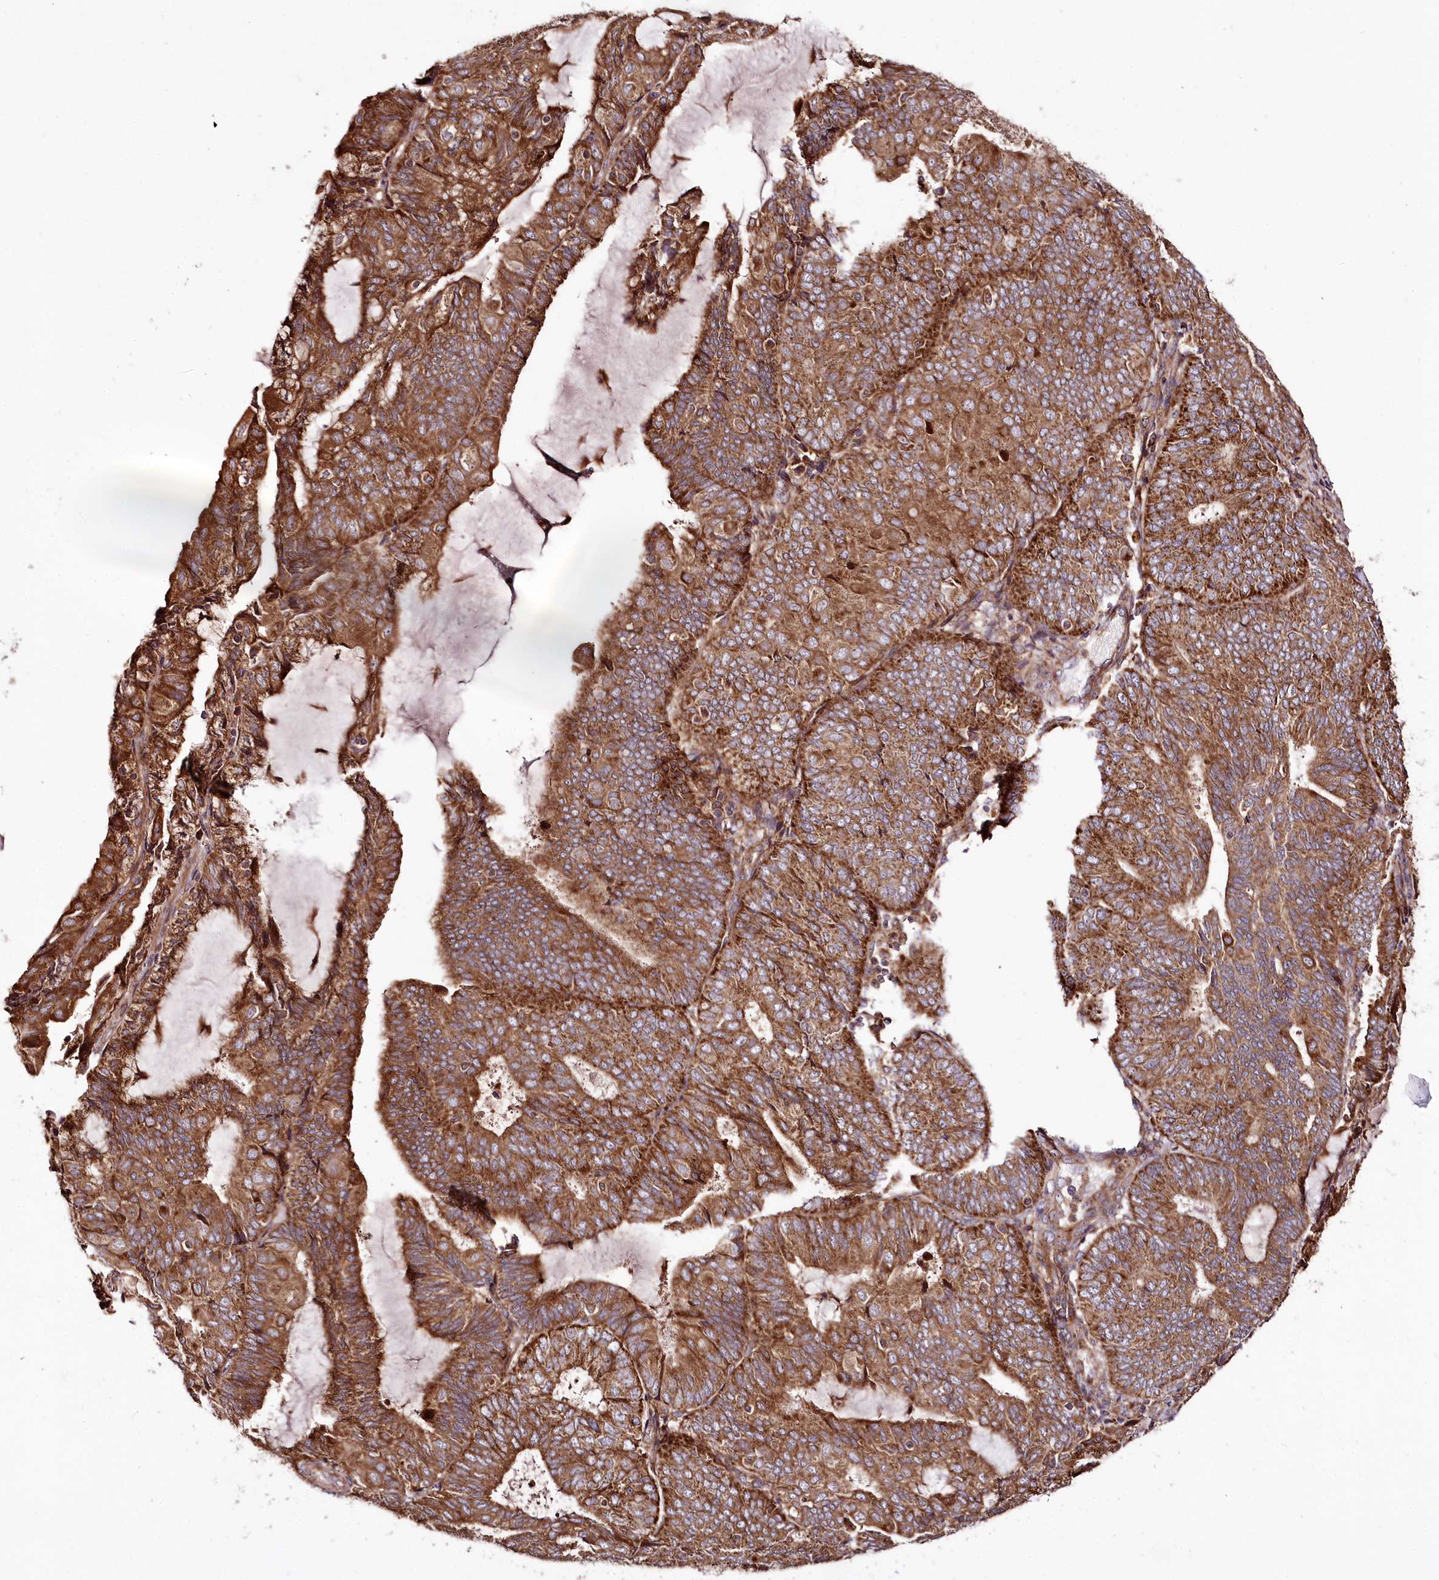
{"staining": {"intensity": "strong", "quantity": ">75%", "location": "cytoplasmic/membranous"}, "tissue": "endometrial cancer", "cell_type": "Tumor cells", "image_type": "cancer", "snomed": [{"axis": "morphology", "description": "Adenocarcinoma, NOS"}, {"axis": "topography", "description": "Endometrium"}], "caption": "Strong cytoplasmic/membranous expression for a protein is appreciated in about >75% of tumor cells of adenocarcinoma (endometrial) using IHC.", "gene": "RAB7A", "patient": {"sex": "female", "age": 81}}